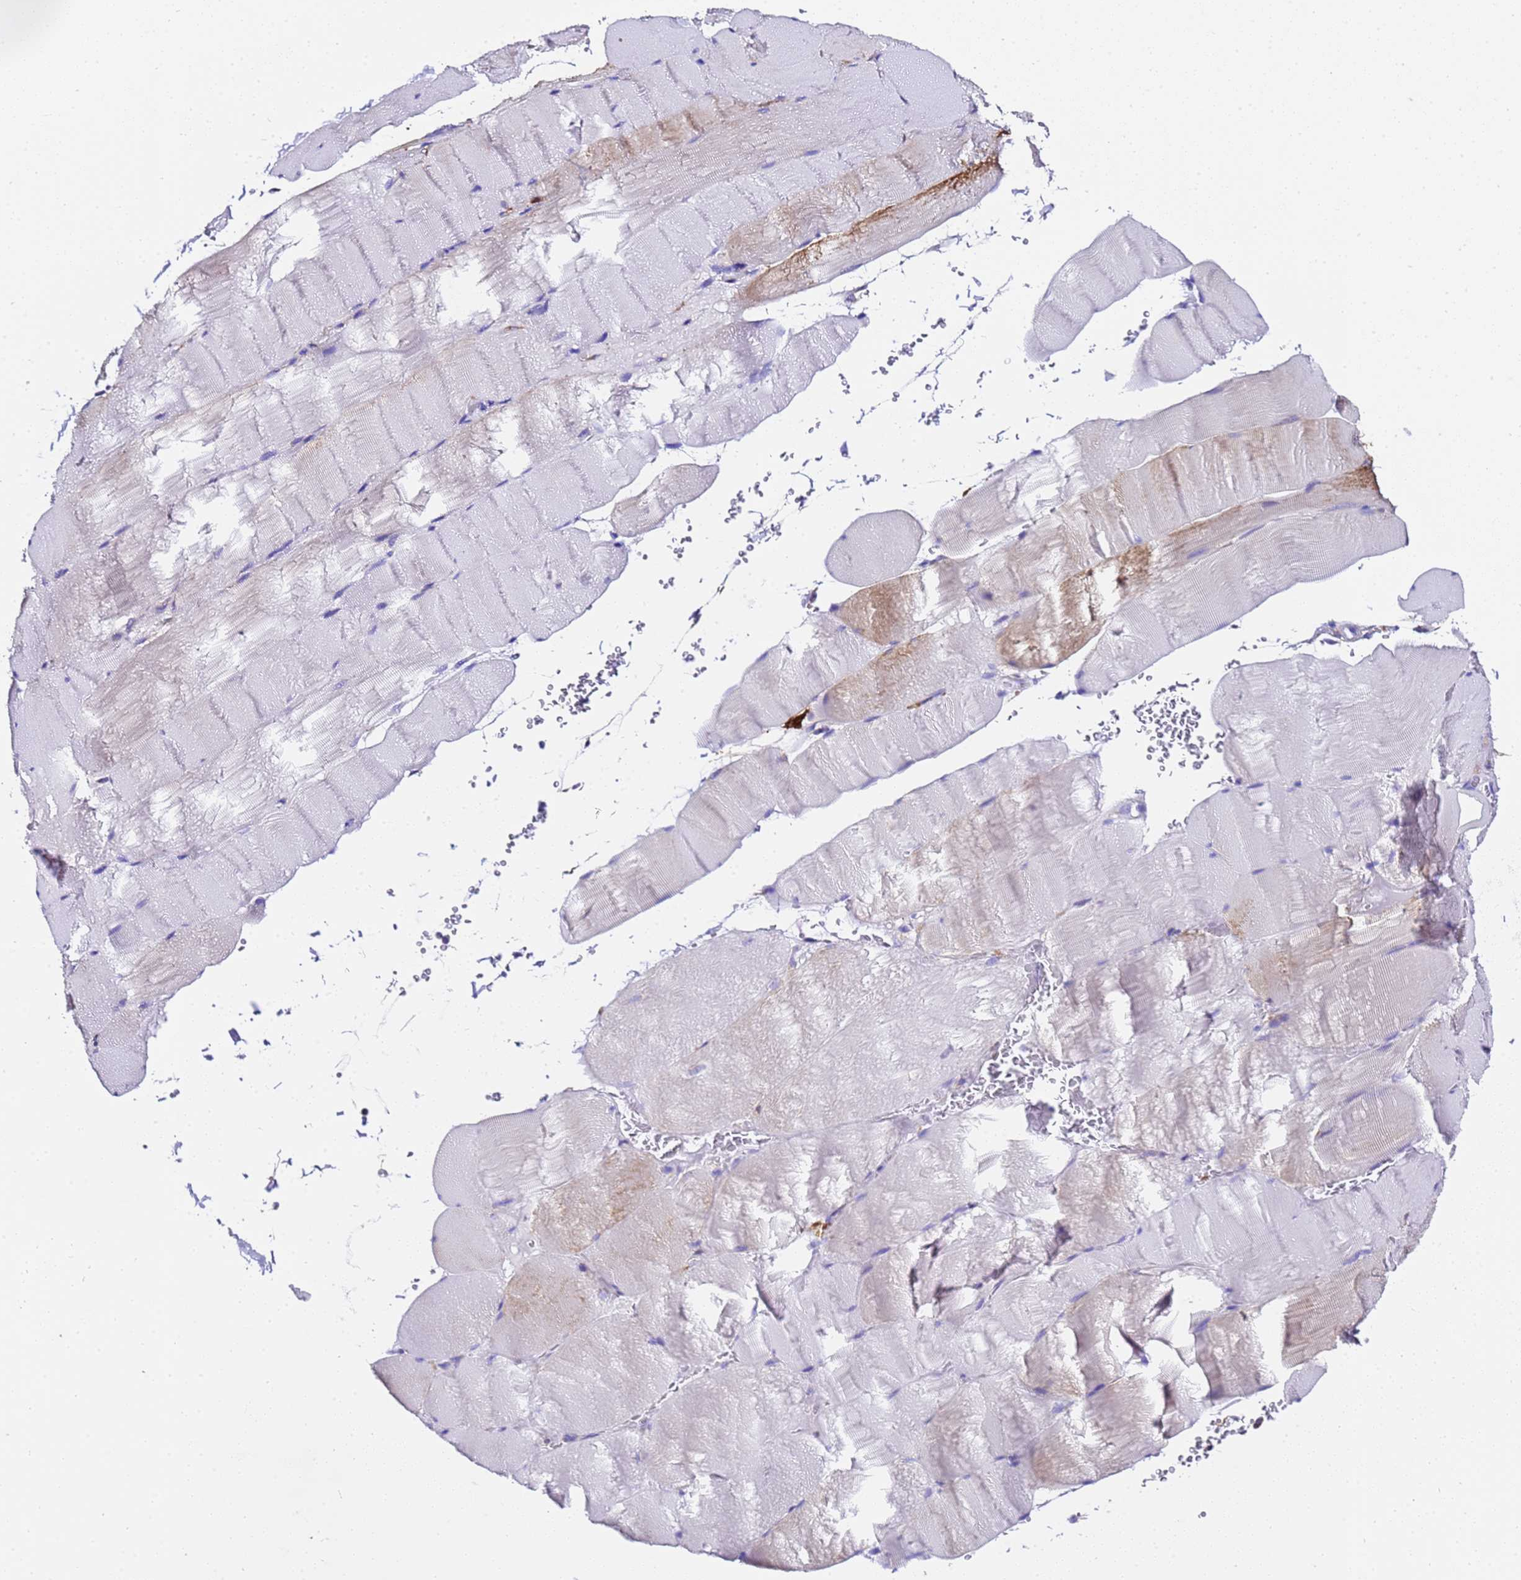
{"staining": {"intensity": "negative", "quantity": "none", "location": "none"}, "tissue": "skeletal muscle", "cell_type": "Myocytes", "image_type": "normal", "snomed": [{"axis": "morphology", "description": "Normal tissue, NOS"}, {"axis": "topography", "description": "Skeletal muscle"}, {"axis": "topography", "description": "Head-Neck"}], "caption": "High power microscopy histopathology image of an IHC image of normal skeletal muscle, revealing no significant expression in myocytes.", "gene": "FTL", "patient": {"sex": "male", "age": 66}}